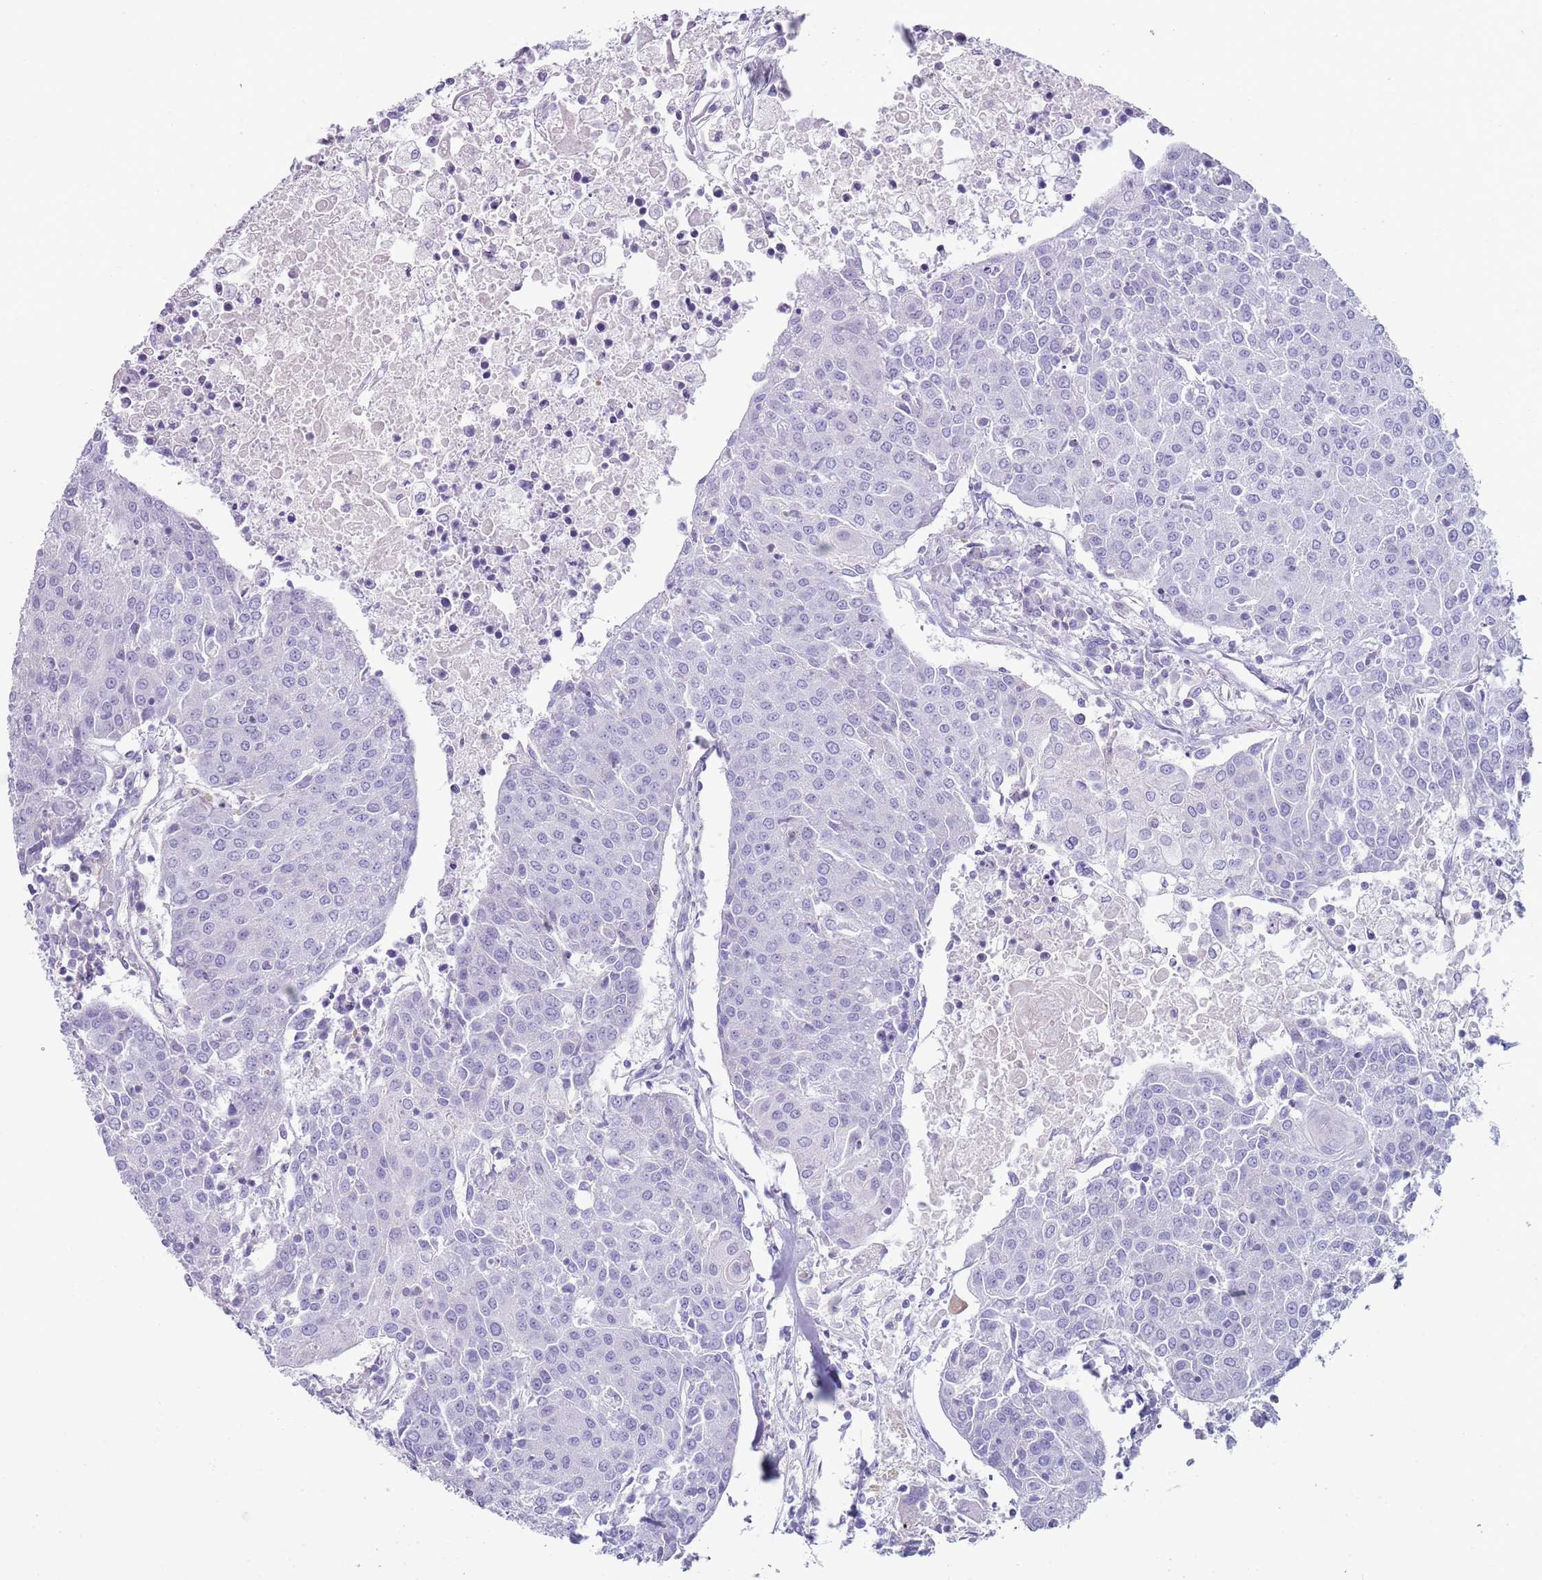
{"staining": {"intensity": "negative", "quantity": "none", "location": "none"}, "tissue": "urothelial cancer", "cell_type": "Tumor cells", "image_type": "cancer", "snomed": [{"axis": "morphology", "description": "Urothelial carcinoma, High grade"}, {"axis": "topography", "description": "Urinary bladder"}], "caption": "Immunohistochemistry histopathology image of urothelial cancer stained for a protein (brown), which exhibits no expression in tumor cells.", "gene": "NBPF20", "patient": {"sex": "female", "age": 85}}